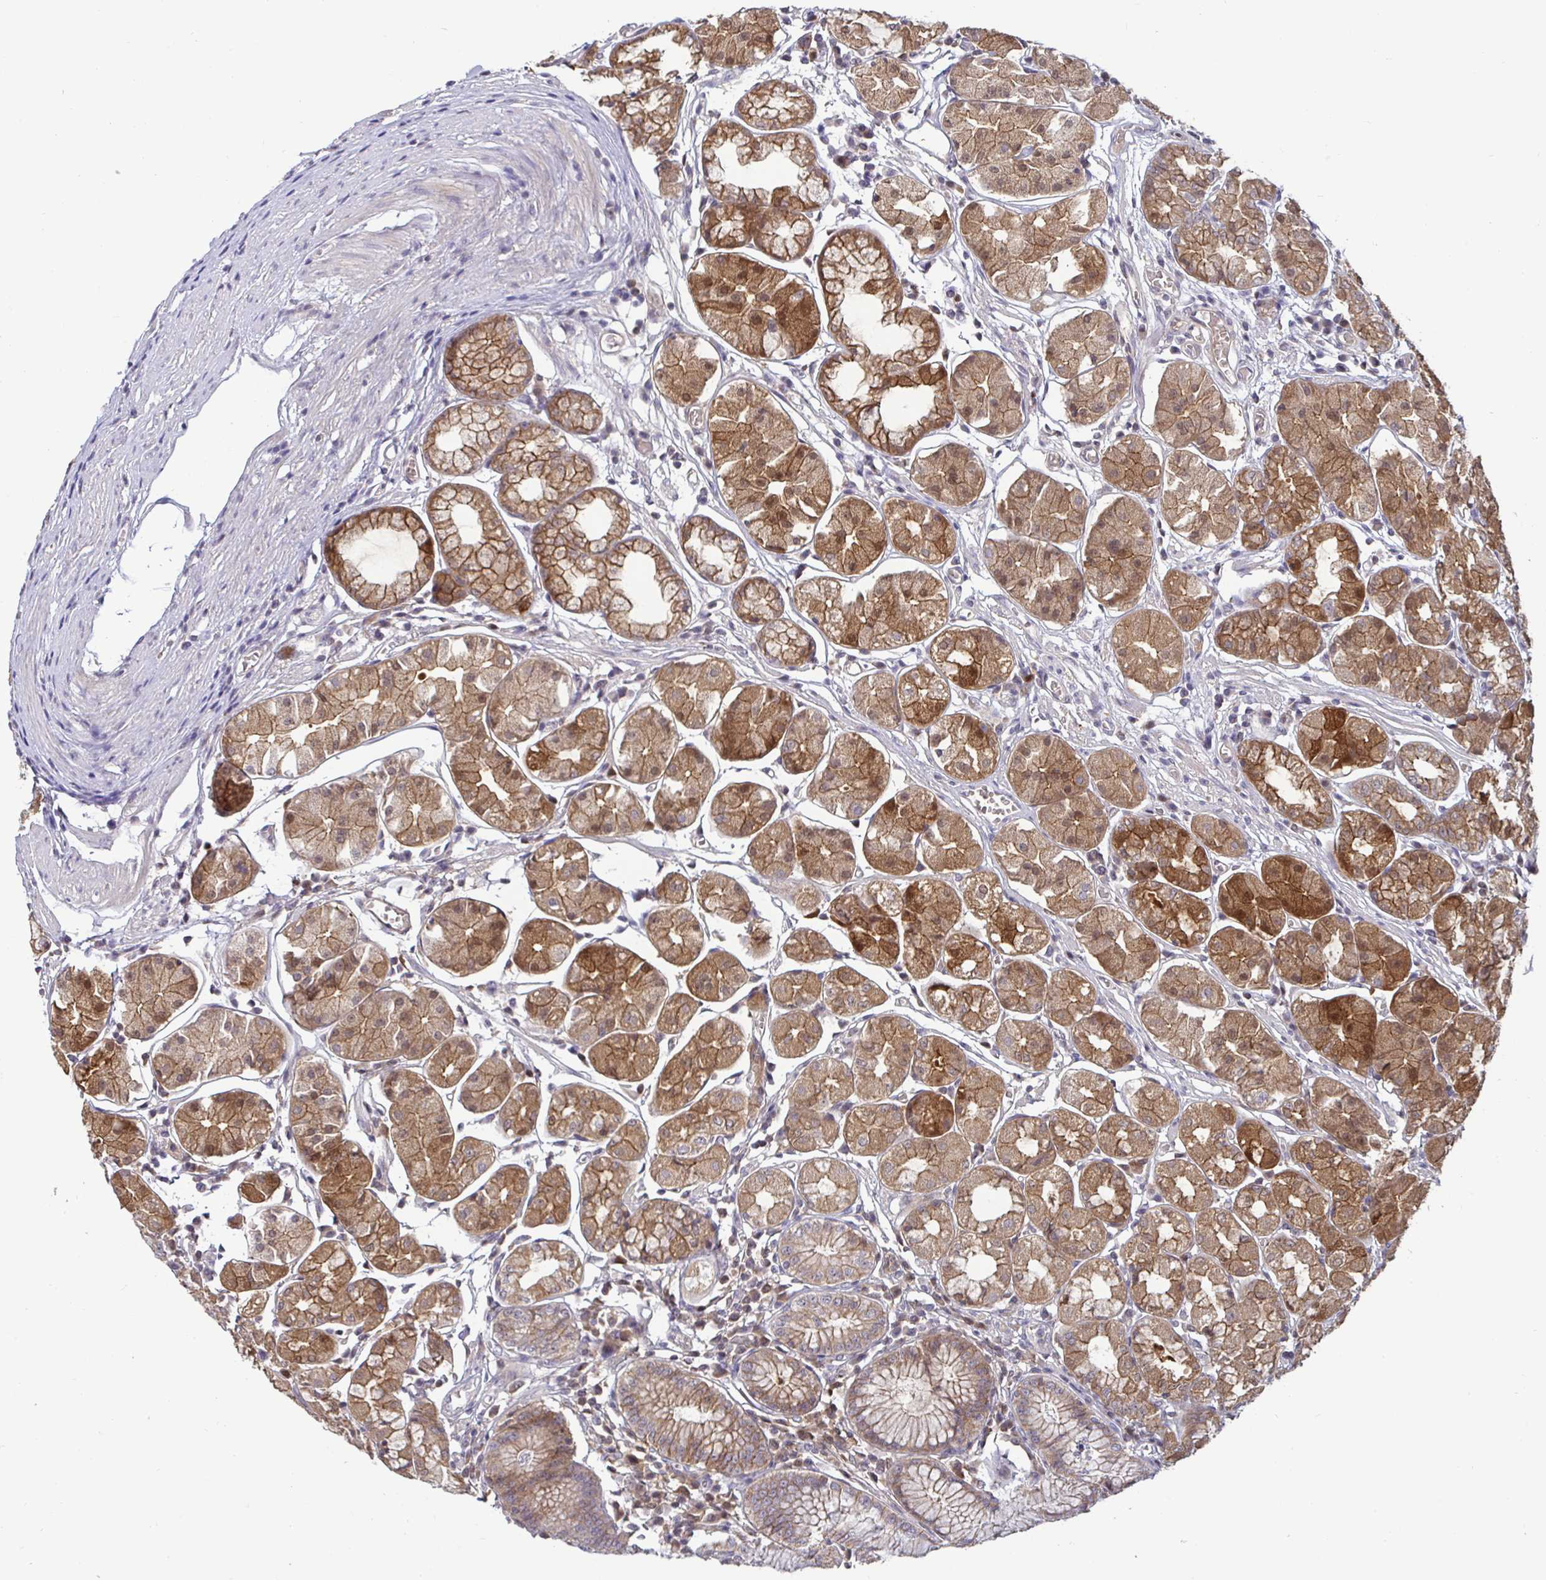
{"staining": {"intensity": "strong", "quantity": ">75%", "location": "cytoplasmic/membranous"}, "tissue": "stomach", "cell_type": "Glandular cells", "image_type": "normal", "snomed": [{"axis": "morphology", "description": "Normal tissue, NOS"}, {"axis": "topography", "description": "Stomach"}], "caption": "Glandular cells reveal high levels of strong cytoplasmic/membranous expression in about >75% of cells in unremarkable human stomach.", "gene": "GSTM1", "patient": {"sex": "male", "age": 55}}